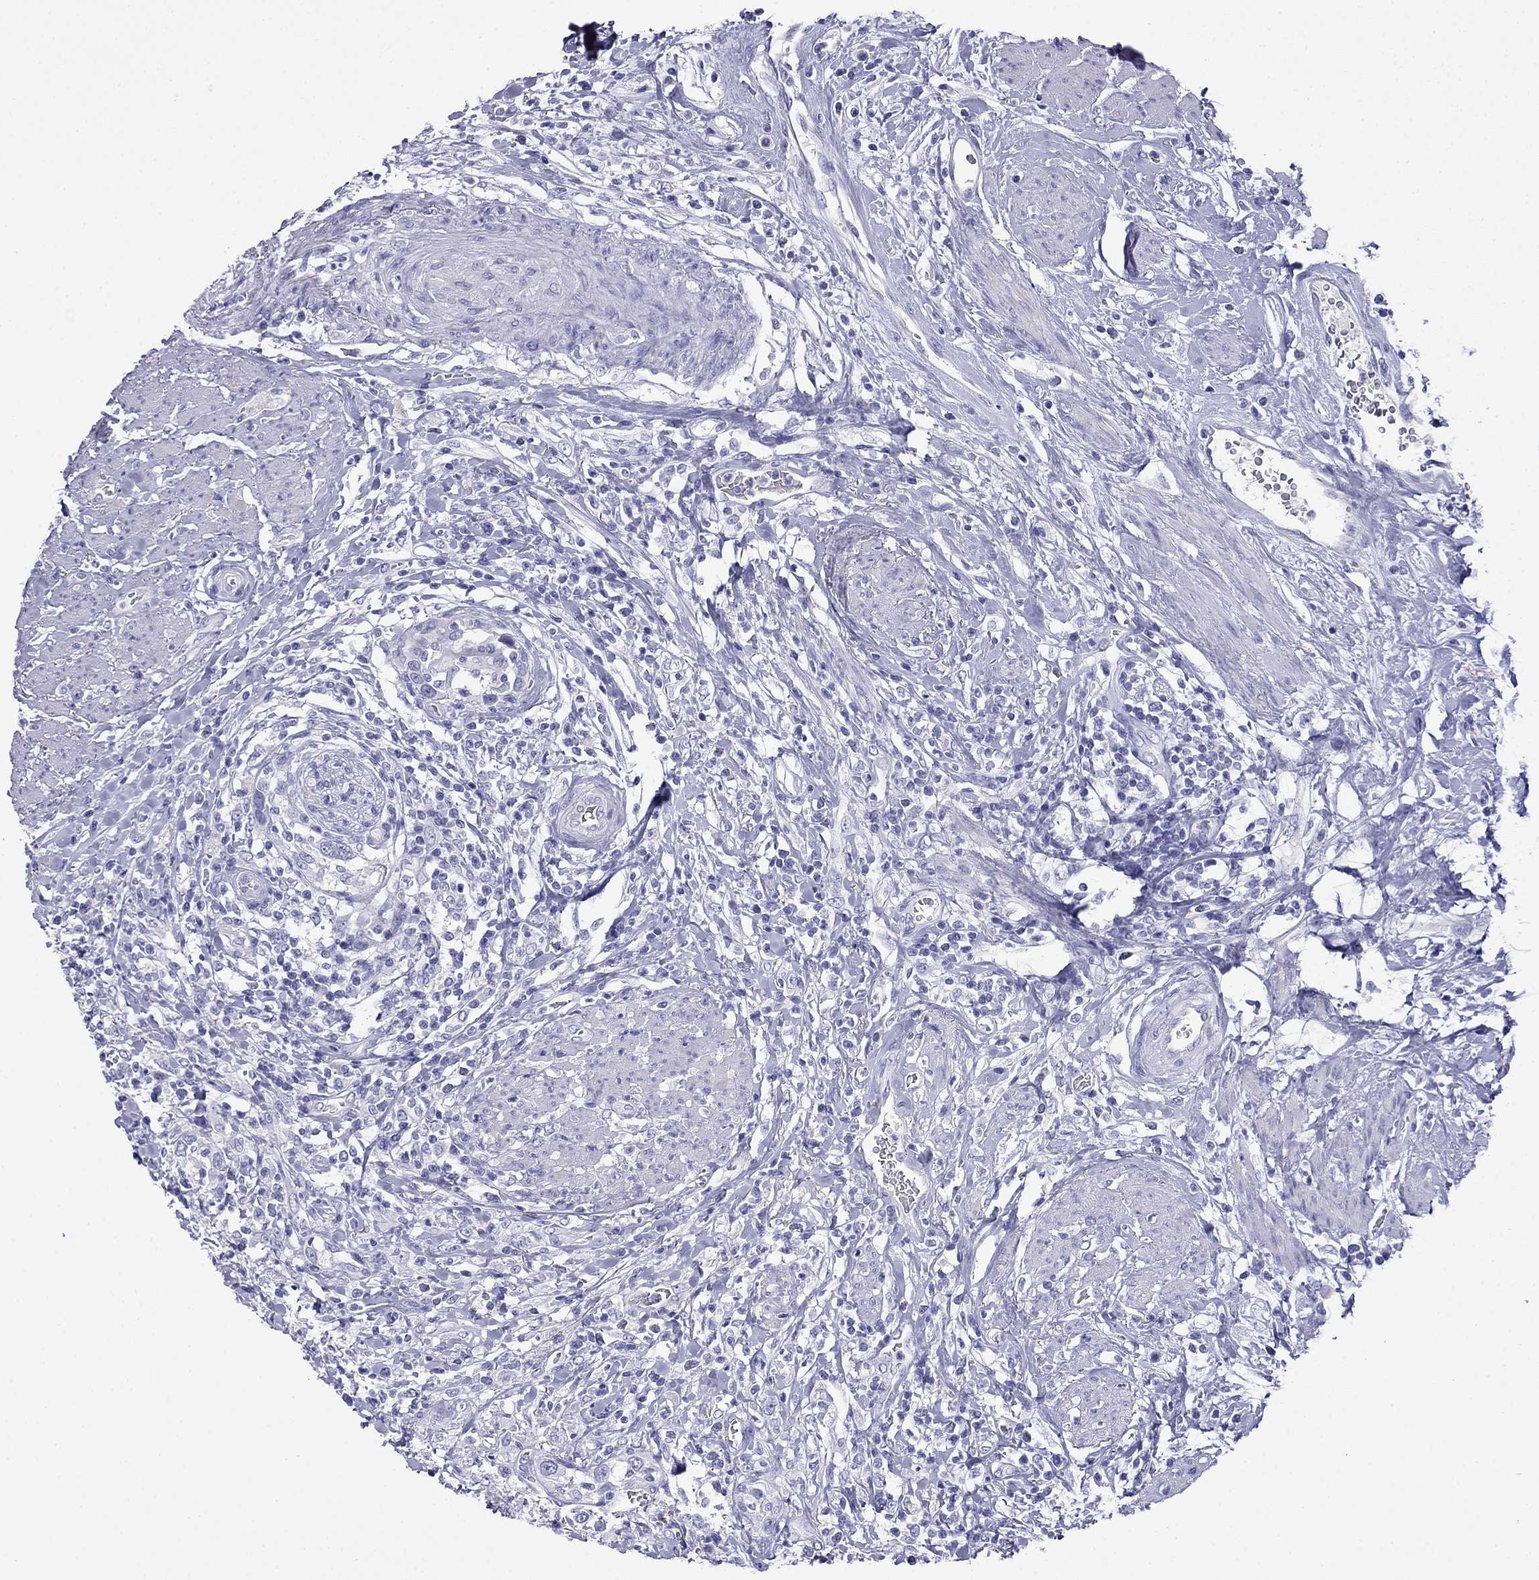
{"staining": {"intensity": "negative", "quantity": "none", "location": "none"}, "tissue": "urothelial cancer", "cell_type": "Tumor cells", "image_type": "cancer", "snomed": [{"axis": "morphology", "description": "Urothelial carcinoma, NOS"}, {"axis": "morphology", "description": "Urothelial carcinoma, High grade"}, {"axis": "topography", "description": "Urinary bladder"}], "caption": "DAB immunohistochemical staining of transitional cell carcinoma demonstrates no significant staining in tumor cells.", "gene": "MYO15A", "patient": {"sex": "female", "age": 64}}